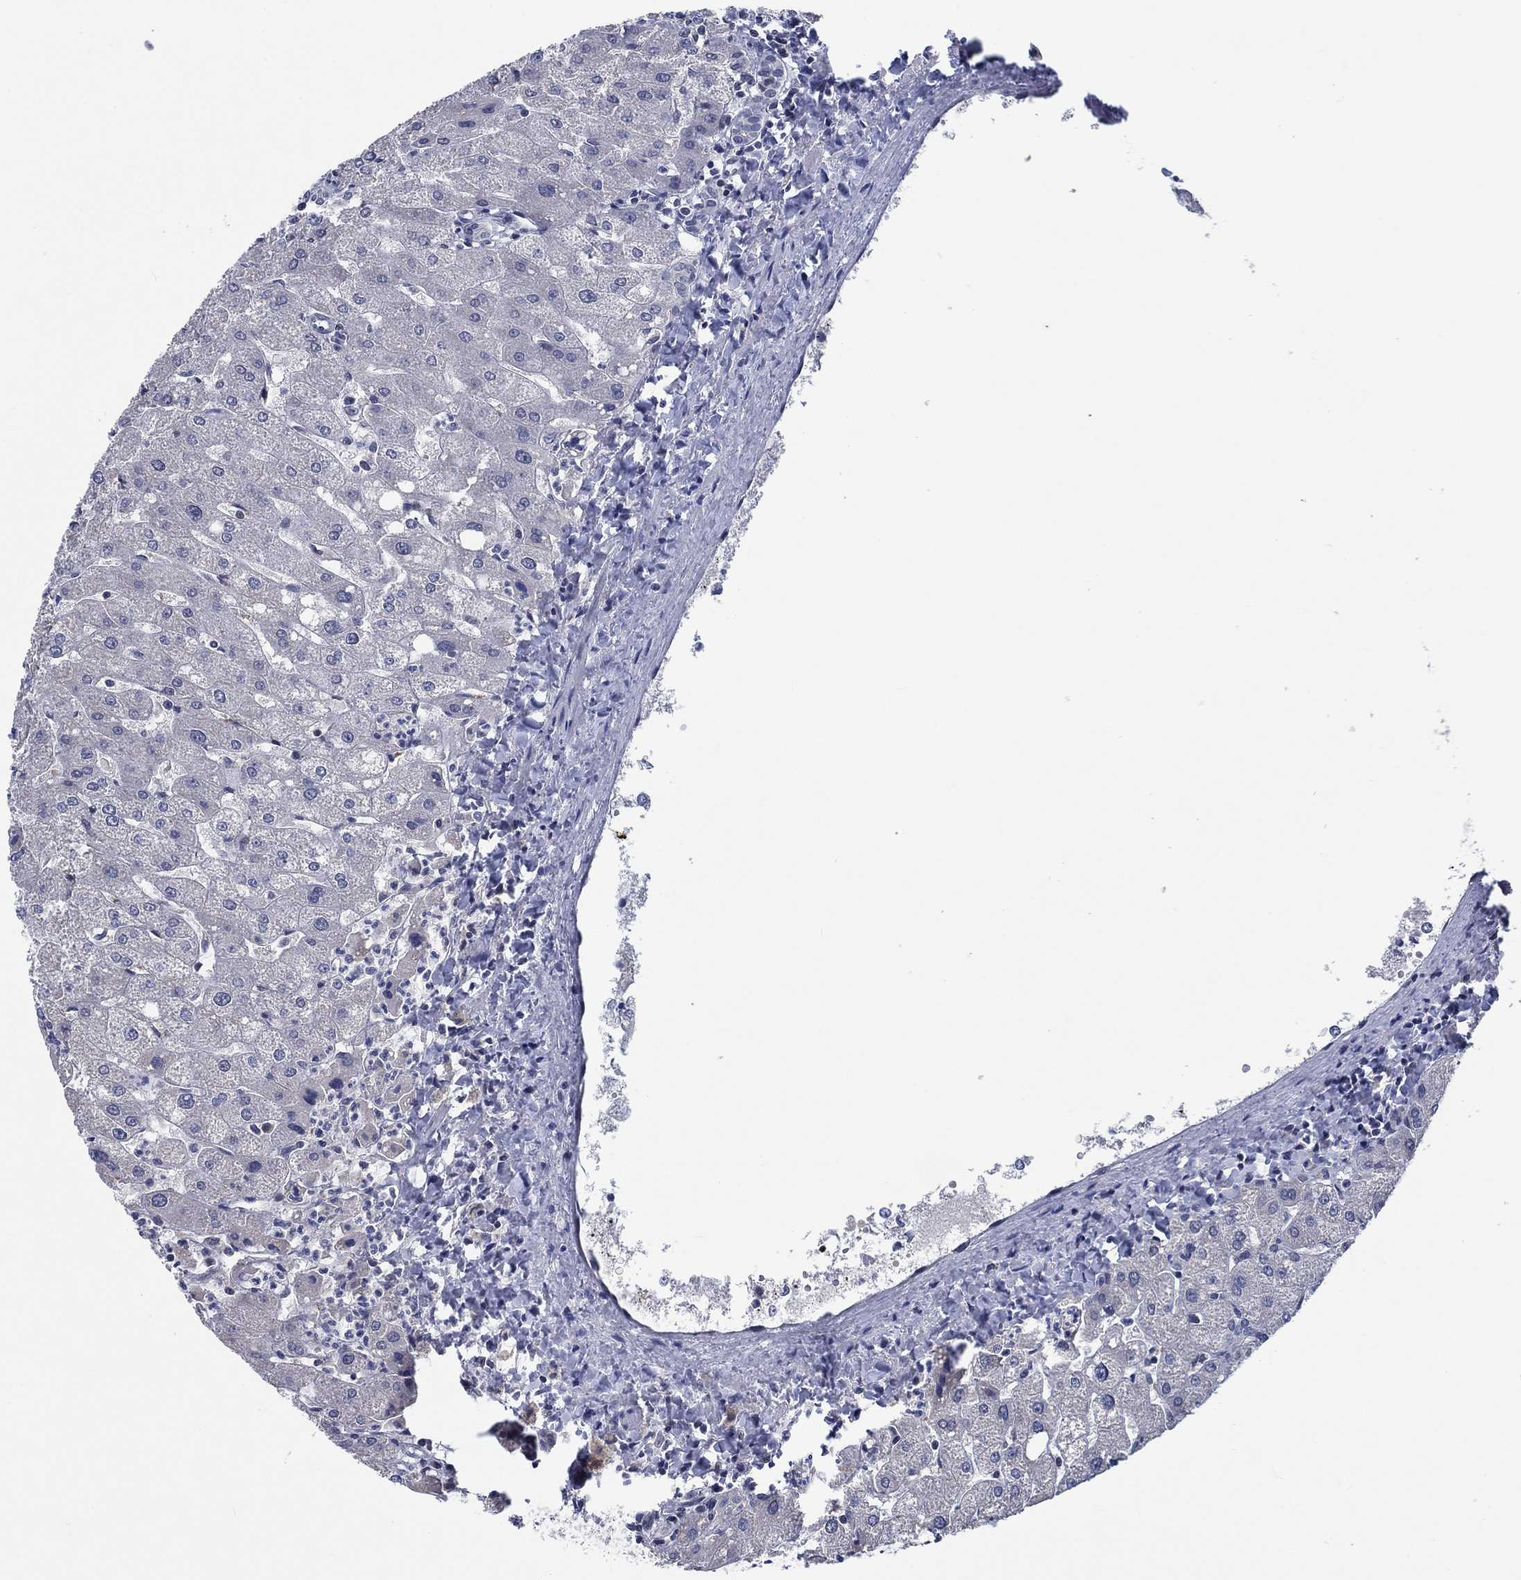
{"staining": {"intensity": "negative", "quantity": "none", "location": "none"}, "tissue": "liver", "cell_type": "Cholangiocytes", "image_type": "normal", "snomed": [{"axis": "morphology", "description": "Normal tissue, NOS"}, {"axis": "topography", "description": "Liver"}], "caption": "High magnification brightfield microscopy of normal liver stained with DAB (3,3'-diaminobenzidine) (brown) and counterstained with hematoxylin (blue): cholangiocytes show no significant staining. (Brightfield microscopy of DAB immunohistochemistry (IHC) at high magnification).", "gene": "HTN1", "patient": {"sex": "male", "age": 67}}